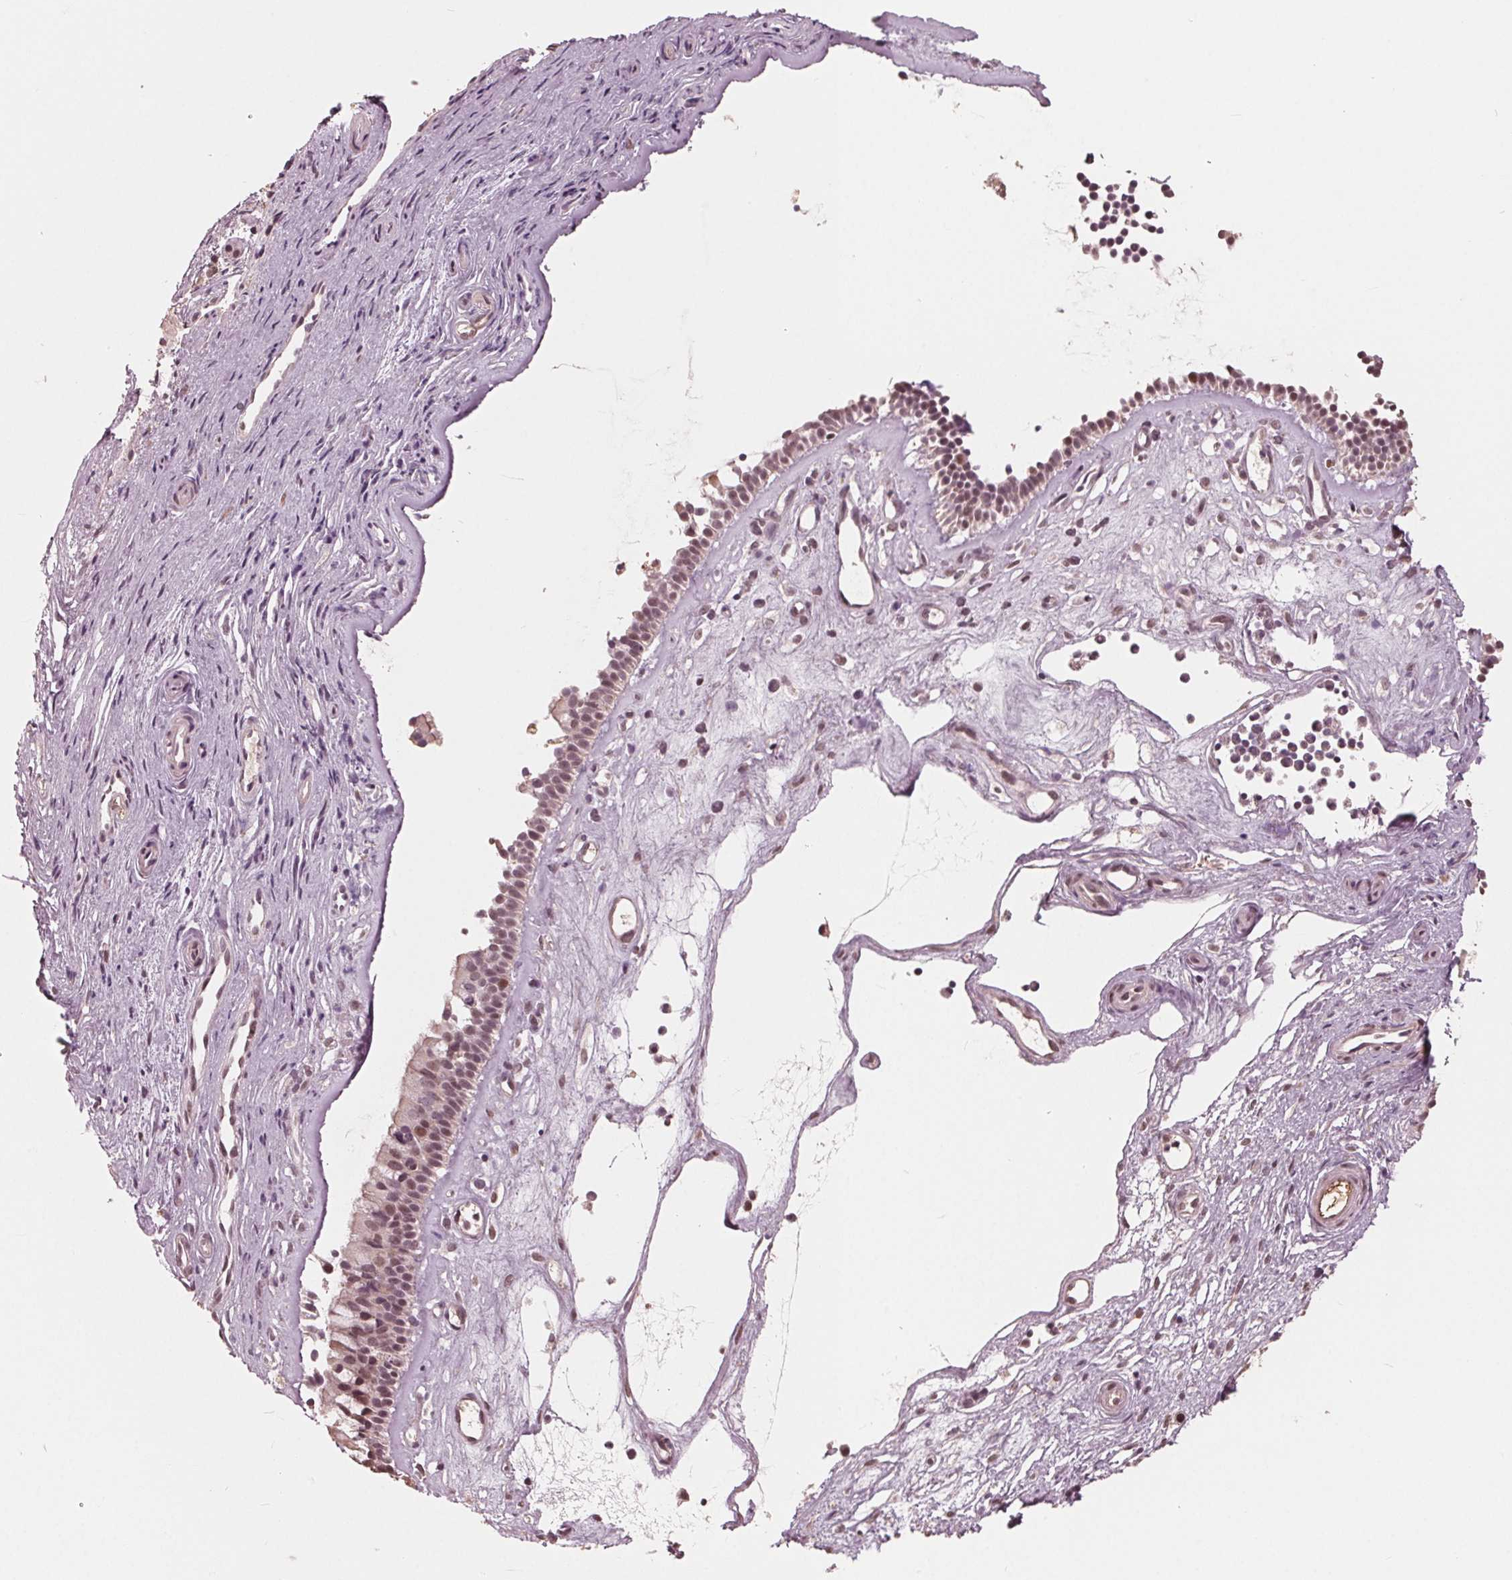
{"staining": {"intensity": "weak", "quantity": "25%-75%", "location": "nuclear"}, "tissue": "nasopharynx", "cell_type": "Respiratory epithelial cells", "image_type": "normal", "snomed": [{"axis": "morphology", "description": "Normal tissue, NOS"}, {"axis": "topography", "description": "Nasopharynx"}], "caption": "A brown stain labels weak nuclear expression of a protein in respiratory epithelial cells of normal human nasopharynx. The staining was performed using DAB (3,3'-diaminobenzidine) to visualize the protein expression in brown, while the nuclei were stained in blue with hematoxylin (Magnification: 20x).", "gene": "HIRIP3", "patient": {"sex": "female", "age": 52}}